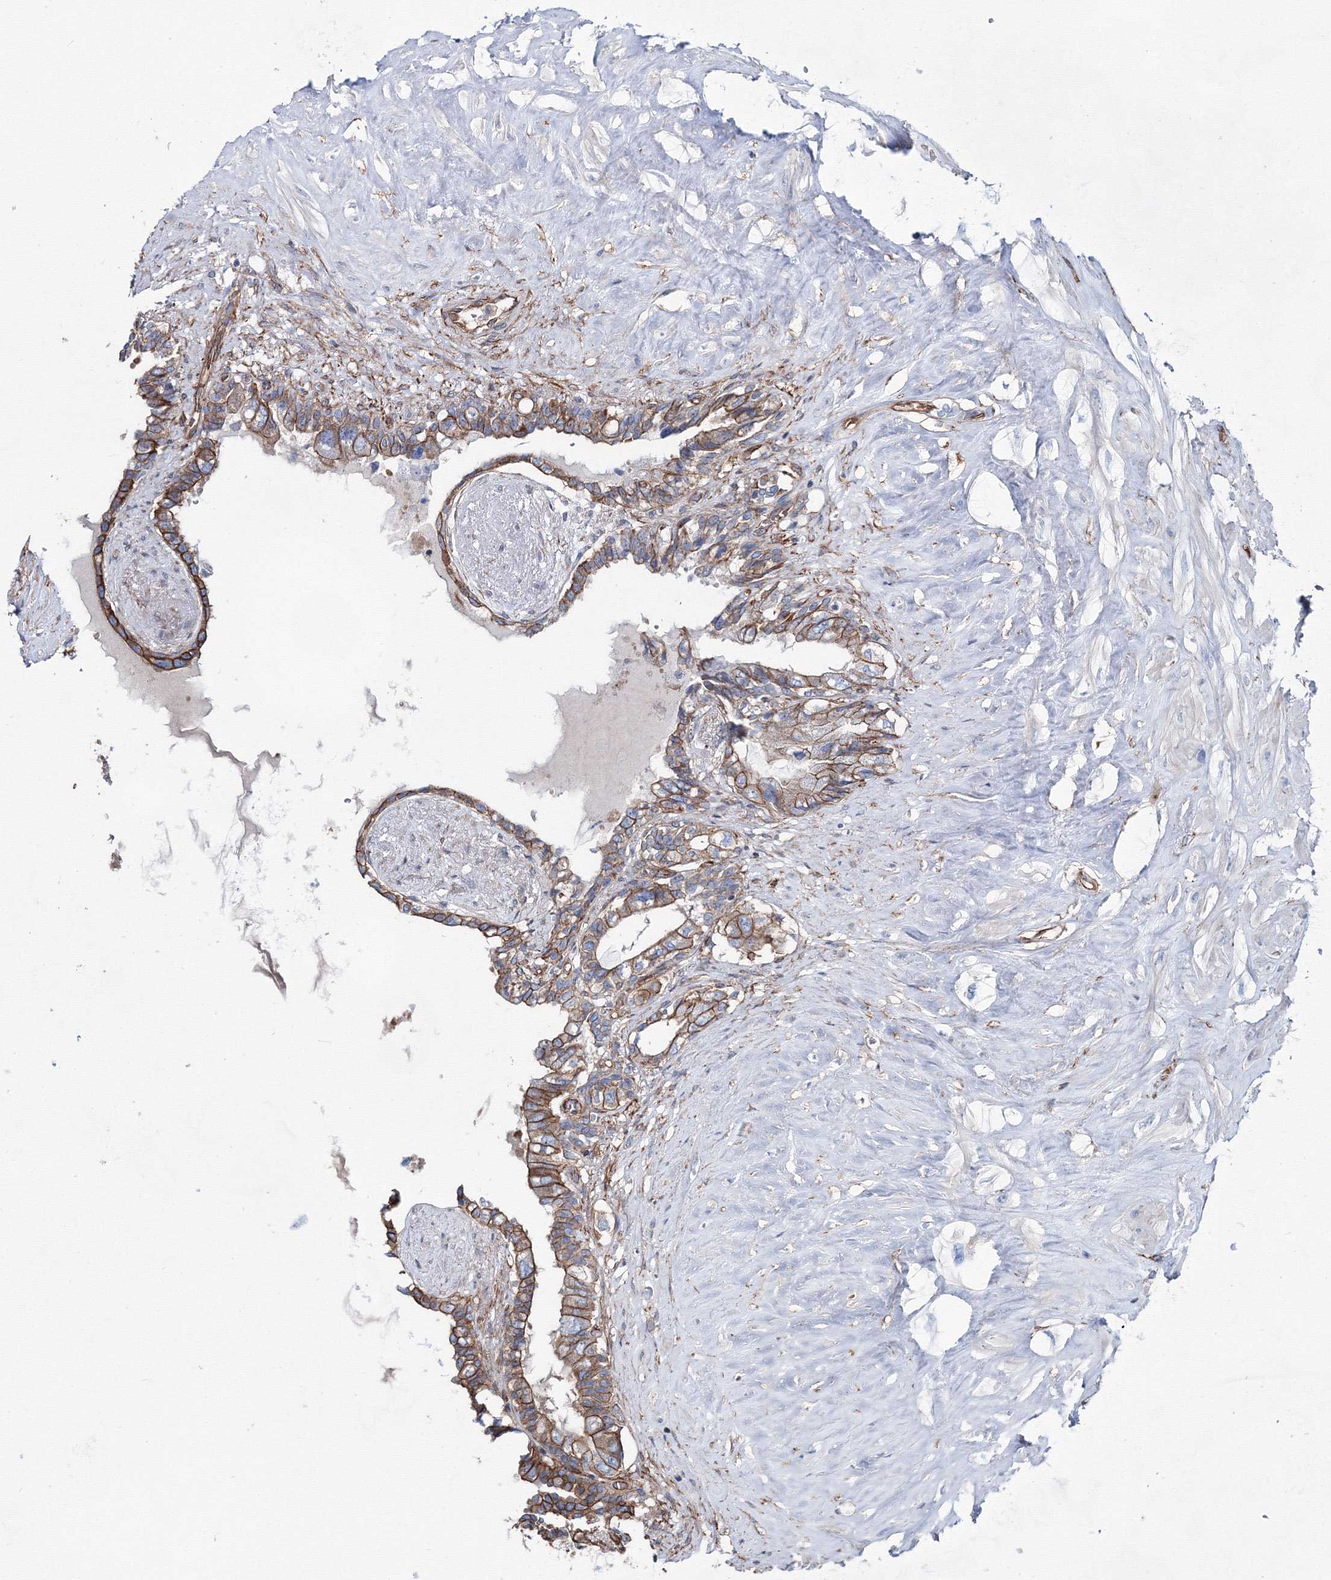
{"staining": {"intensity": "strong", "quantity": "25%-75%", "location": "cytoplasmic/membranous"}, "tissue": "seminal vesicle", "cell_type": "Glandular cells", "image_type": "normal", "snomed": [{"axis": "morphology", "description": "Normal tissue, NOS"}, {"axis": "topography", "description": "Seminal veicle"}], "caption": "Seminal vesicle stained with DAB immunohistochemistry exhibits high levels of strong cytoplasmic/membranous expression in approximately 25%-75% of glandular cells.", "gene": "ANKRD37", "patient": {"sex": "male", "age": 63}}